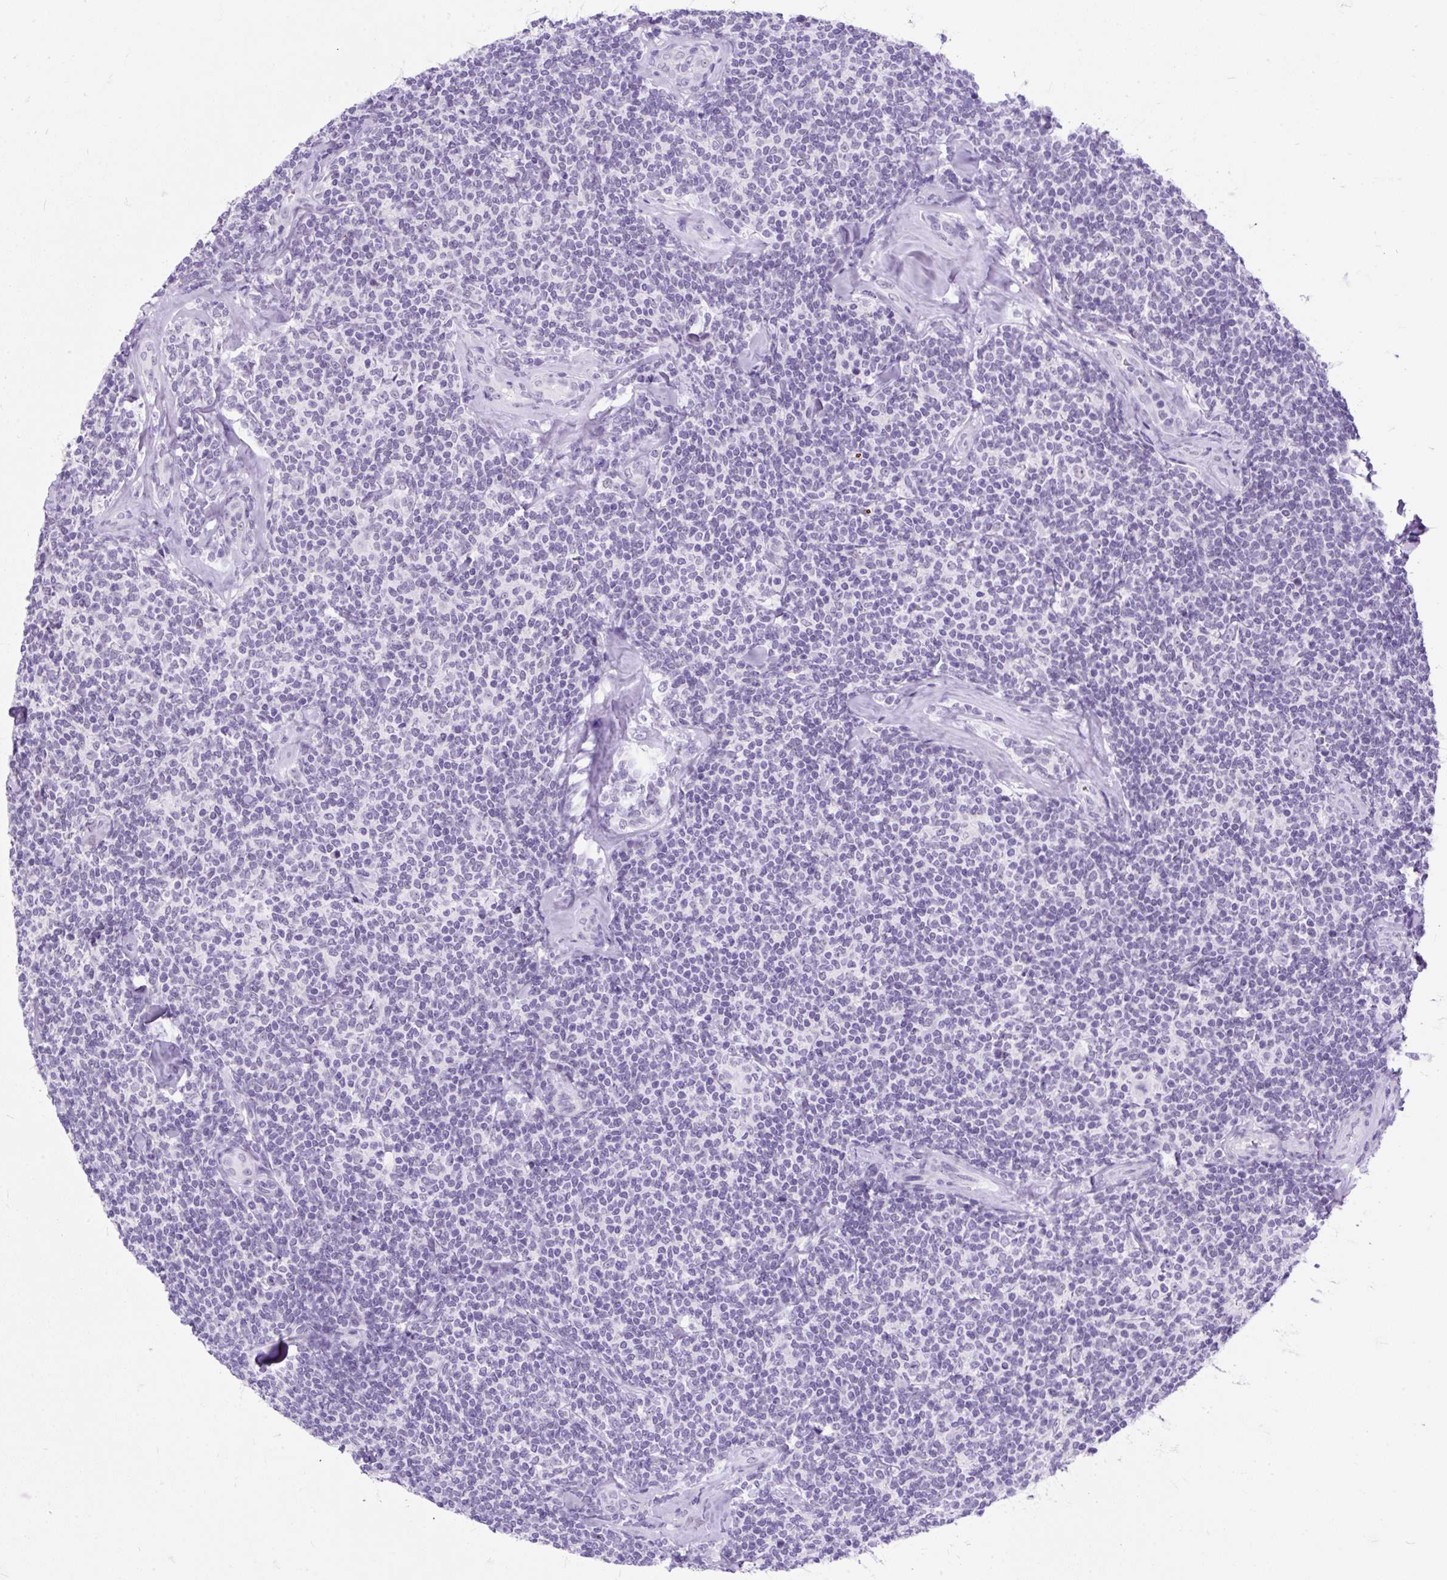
{"staining": {"intensity": "negative", "quantity": "none", "location": "none"}, "tissue": "lymphoma", "cell_type": "Tumor cells", "image_type": "cancer", "snomed": [{"axis": "morphology", "description": "Malignant lymphoma, non-Hodgkin's type, Low grade"}, {"axis": "topography", "description": "Lymph node"}], "caption": "This is a histopathology image of immunohistochemistry (IHC) staining of low-grade malignant lymphoma, non-Hodgkin's type, which shows no positivity in tumor cells.", "gene": "SCGB1A1", "patient": {"sex": "female", "age": 56}}